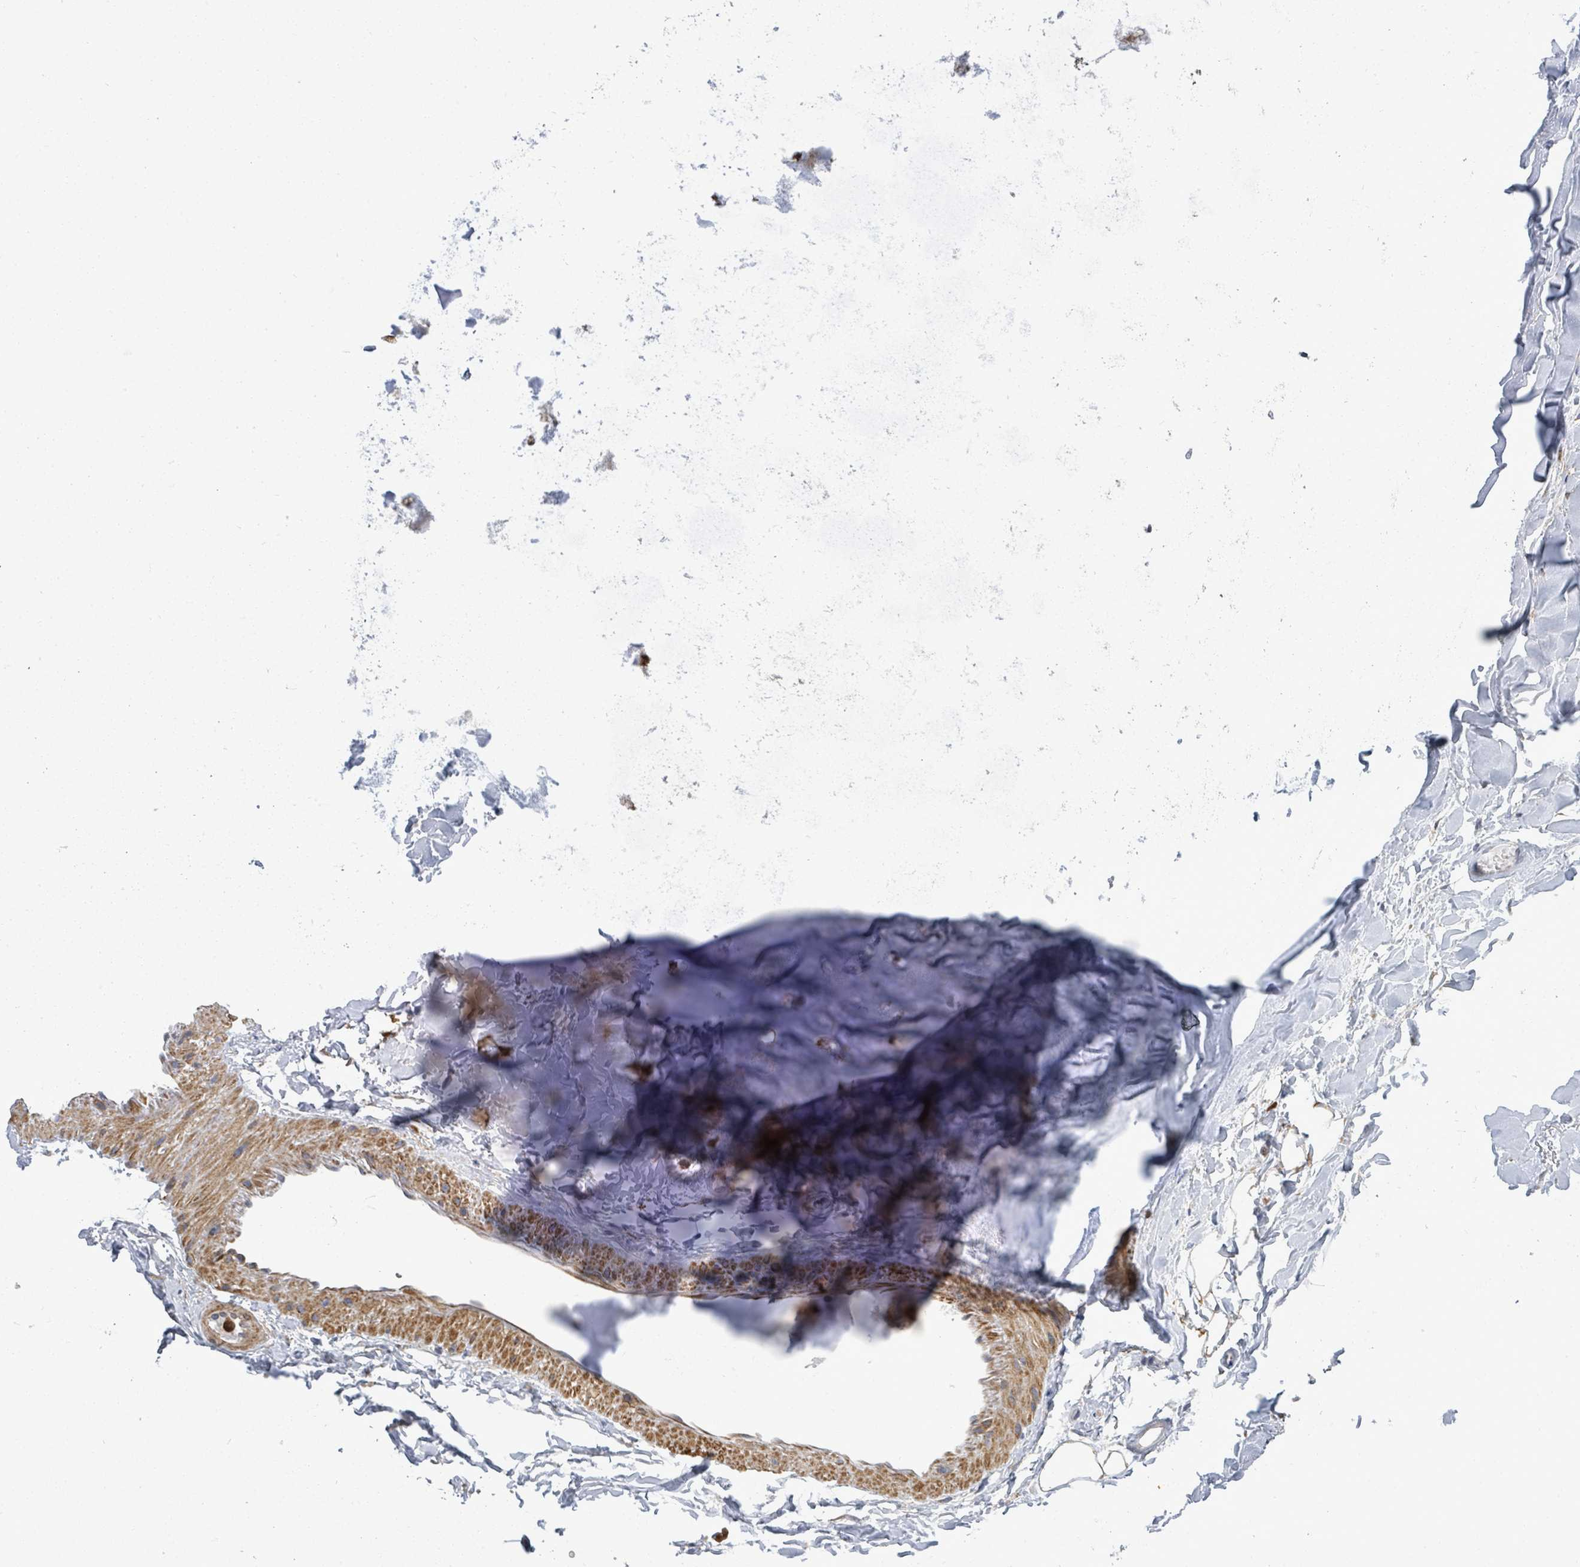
{"staining": {"intensity": "moderate", "quantity": "25%-75%", "location": "cytoplasmic/membranous"}, "tissue": "adipose tissue", "cell_type": "Adipocytes", "image_type": "normal", "snomed": [{"axis": "morphology", "description": "Normal tissue, NOS"}, {"axis": "topography", "description": "Cartilage tissue"}], "caption": "This is a photomicrograph of immunohistochemistry staining of benign adipose tissue, which shows moderate expression in the cytoplasmic/membranous of adipocytes.", "gene": "SAR1A", "patient": {"sex": "male", "age": 80}}